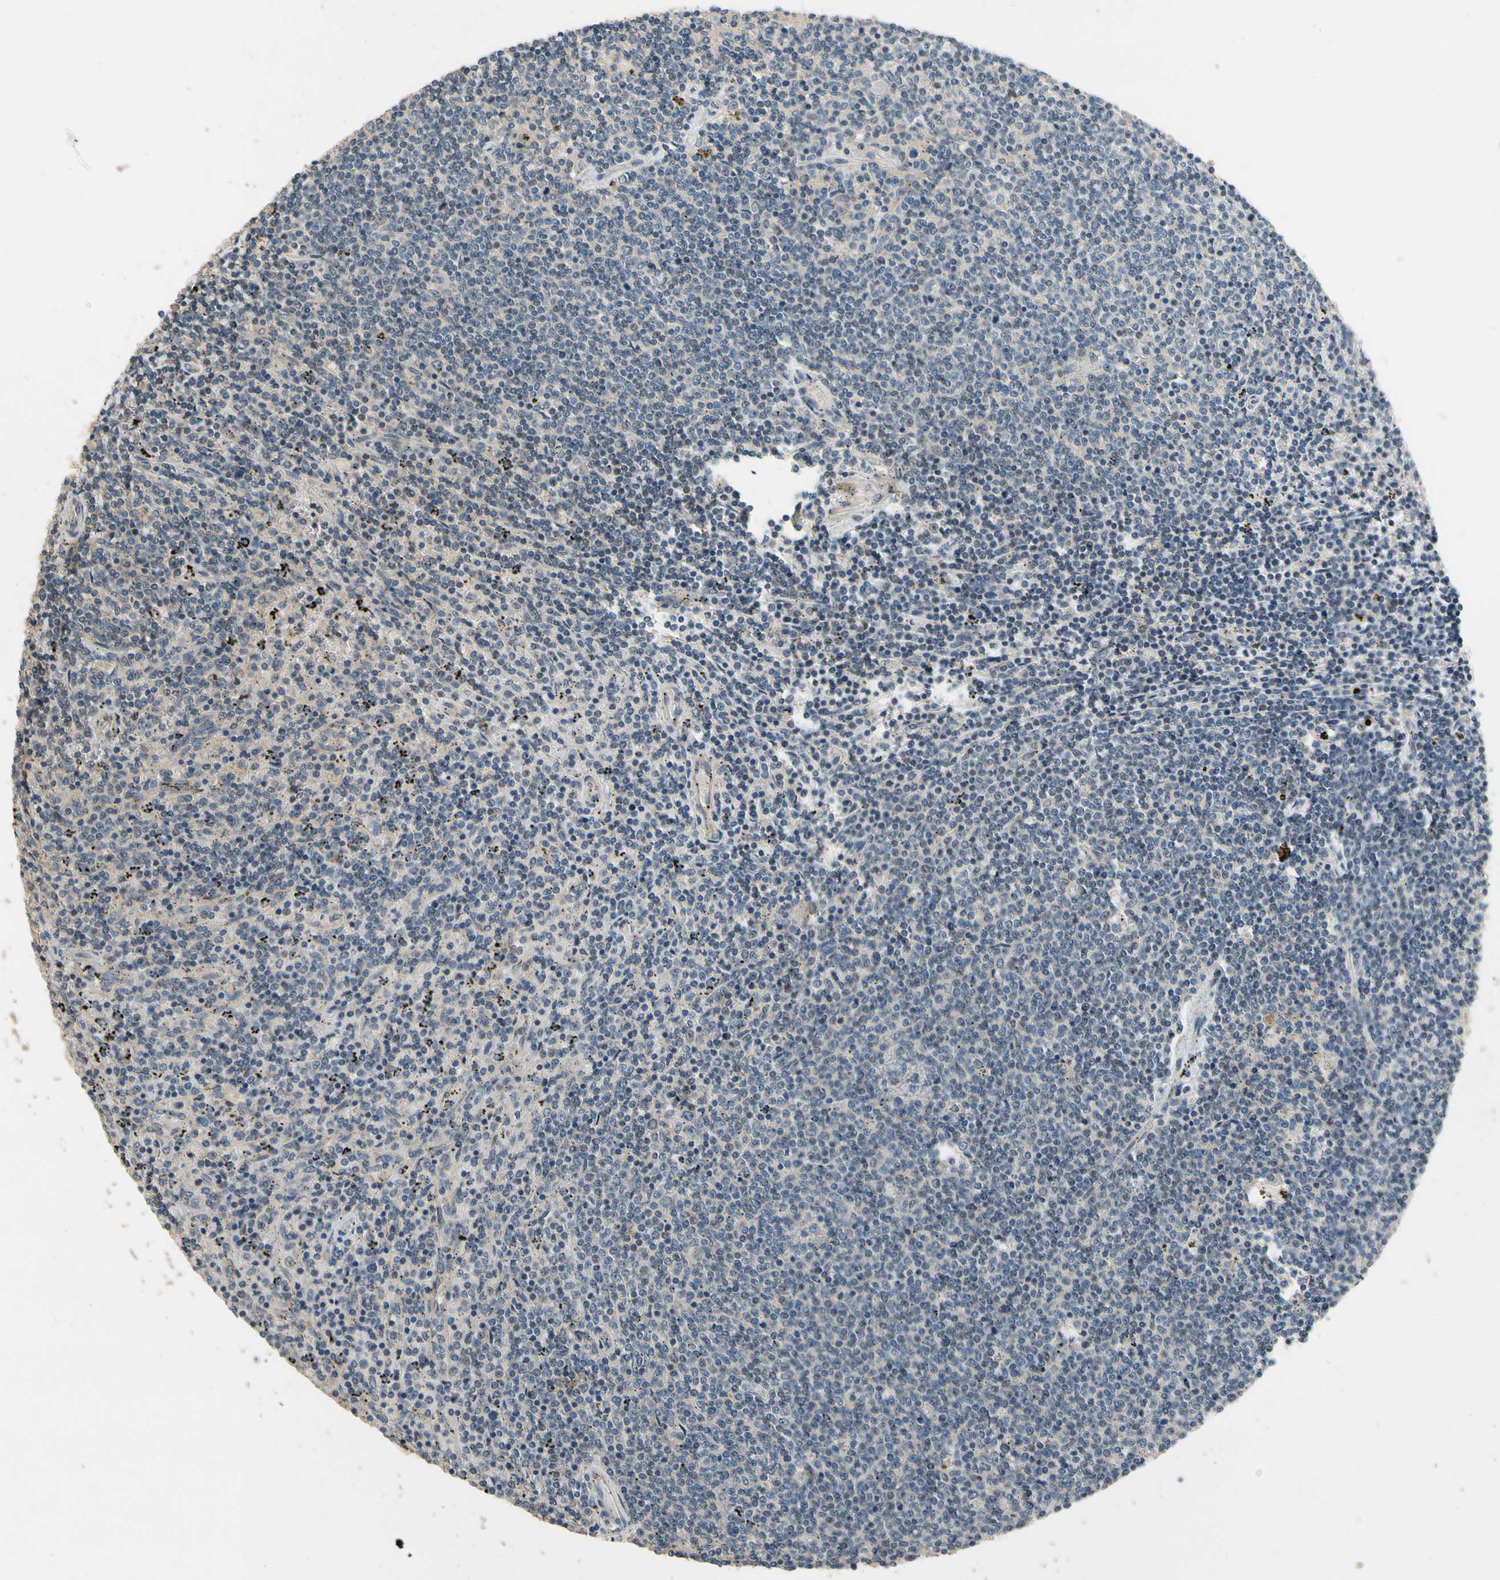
{"staining": {"intensity": "negative", "quantity": "none", "location": "none"}, "tissue": "lymphoma", "cell_type": "Tumor cells", "image_type": "cancer", "snomed": [{"axis": "morphology", "description": "Malignant lymphoma, non-Hodgkin's type, Low grade"}, {"axis": "topography", "description": "Spleen"}], "caption": "DAB (3,3'-diaminobenzidine) immunohistochemical staining of lymphoma shows no significant positivity in tumor cells. (Brightfield microscopy of DAB (3,3'-diaminobenzidine) IHC at high magnification).", "gene": "ALKBH3", "patient": {"sex": "female", "age": 50}}